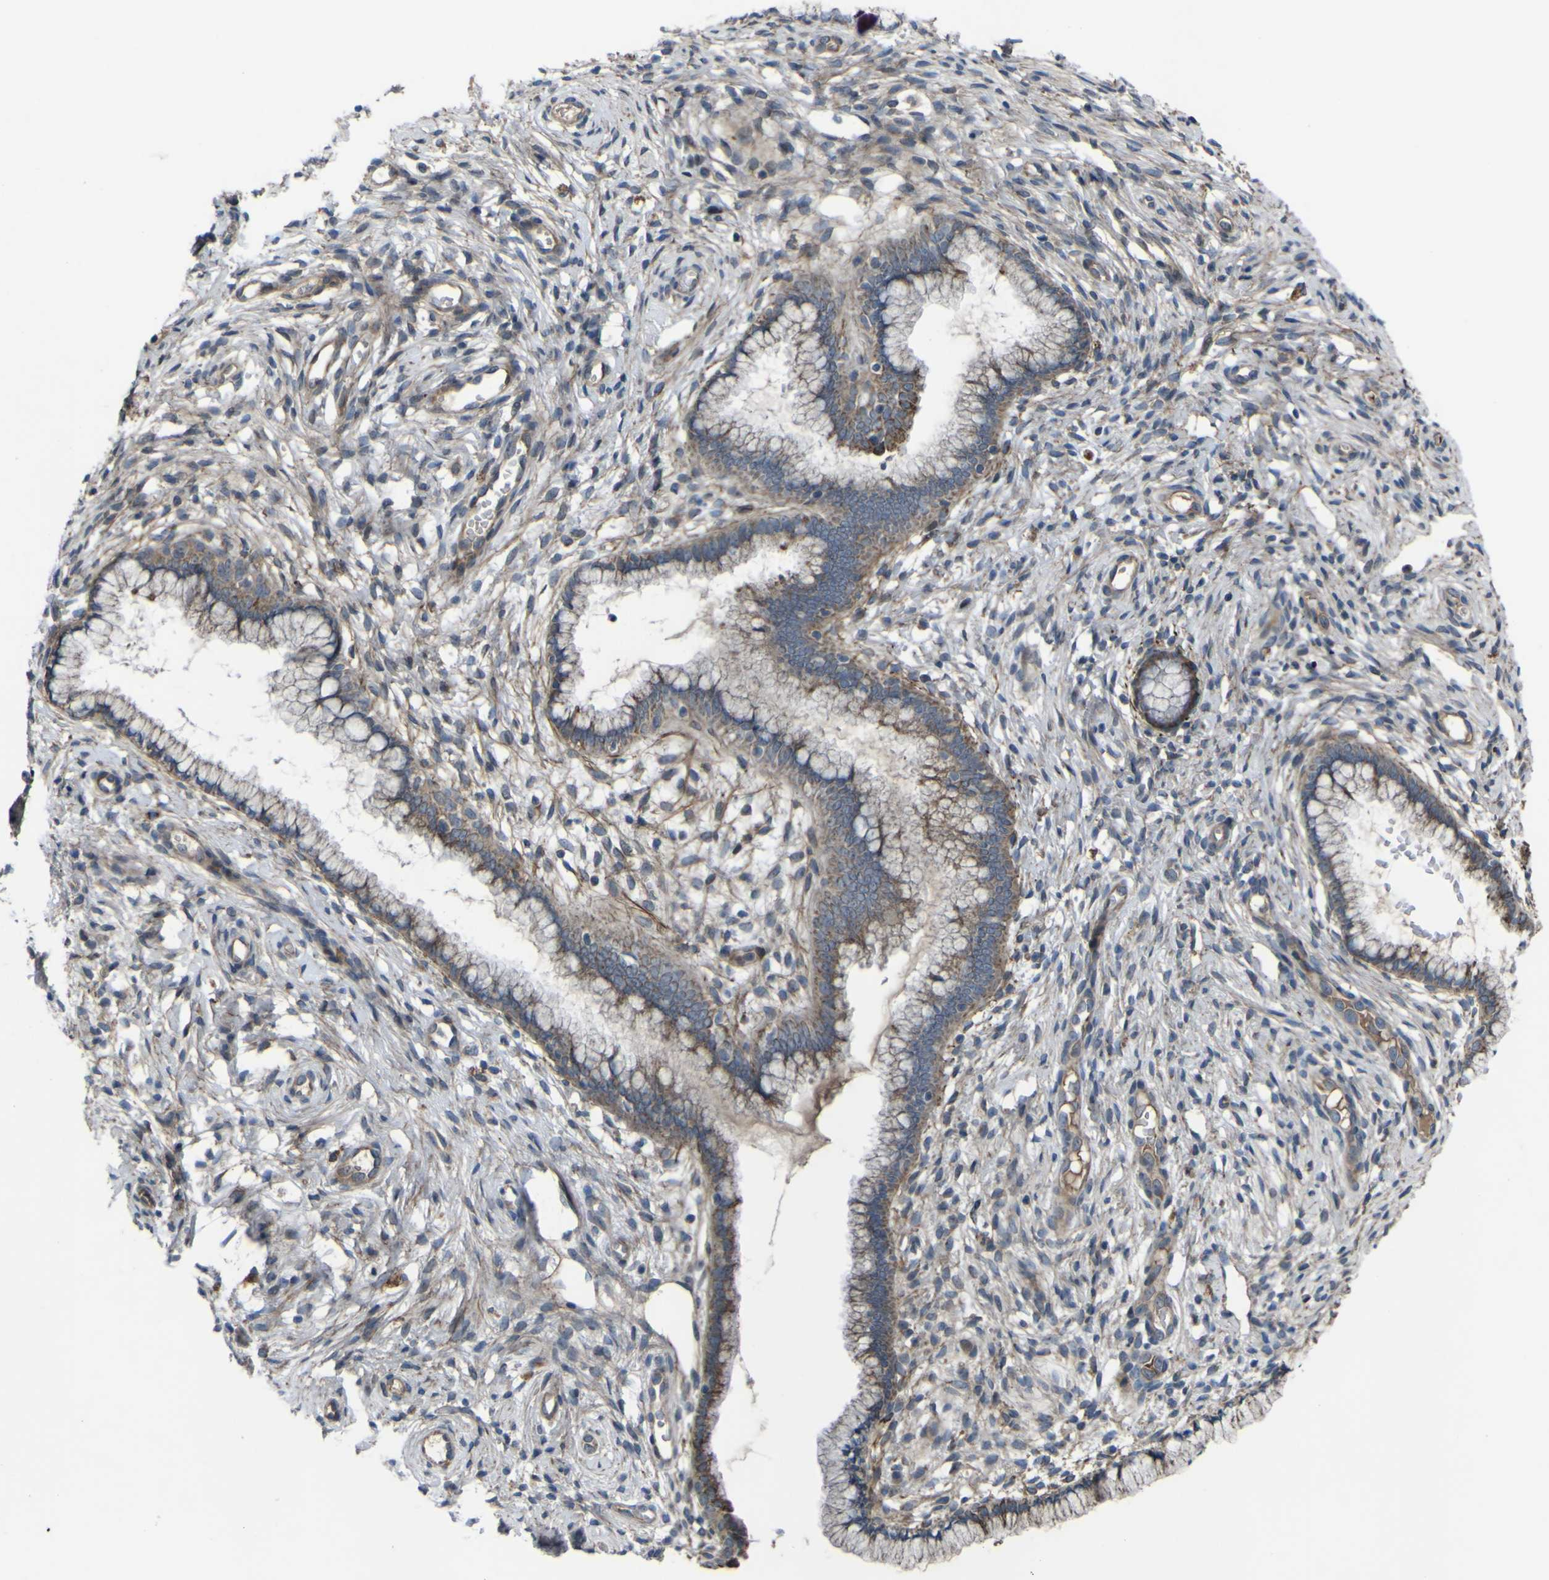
{"staining": {"intensity": "moderate", "quantity": ">75%", "location": "cytoplasmic/membranous"}, "tissue": "cervix", "cell_type": "Glandular cells", "image_type": "normal", "snomed": [{"axis": "morphology", "description": "Normal tissue, NOS"}, {"axis": "topography", "description": "Cervix"}], "caption": "IHC of unremarkable human cervix exhibits medium levels of moderate cytoplasmic/membranous expression in about >75% of glandular cells.", "gene": "GPLD1", "patient": {"sex": "female", "age": 65}}